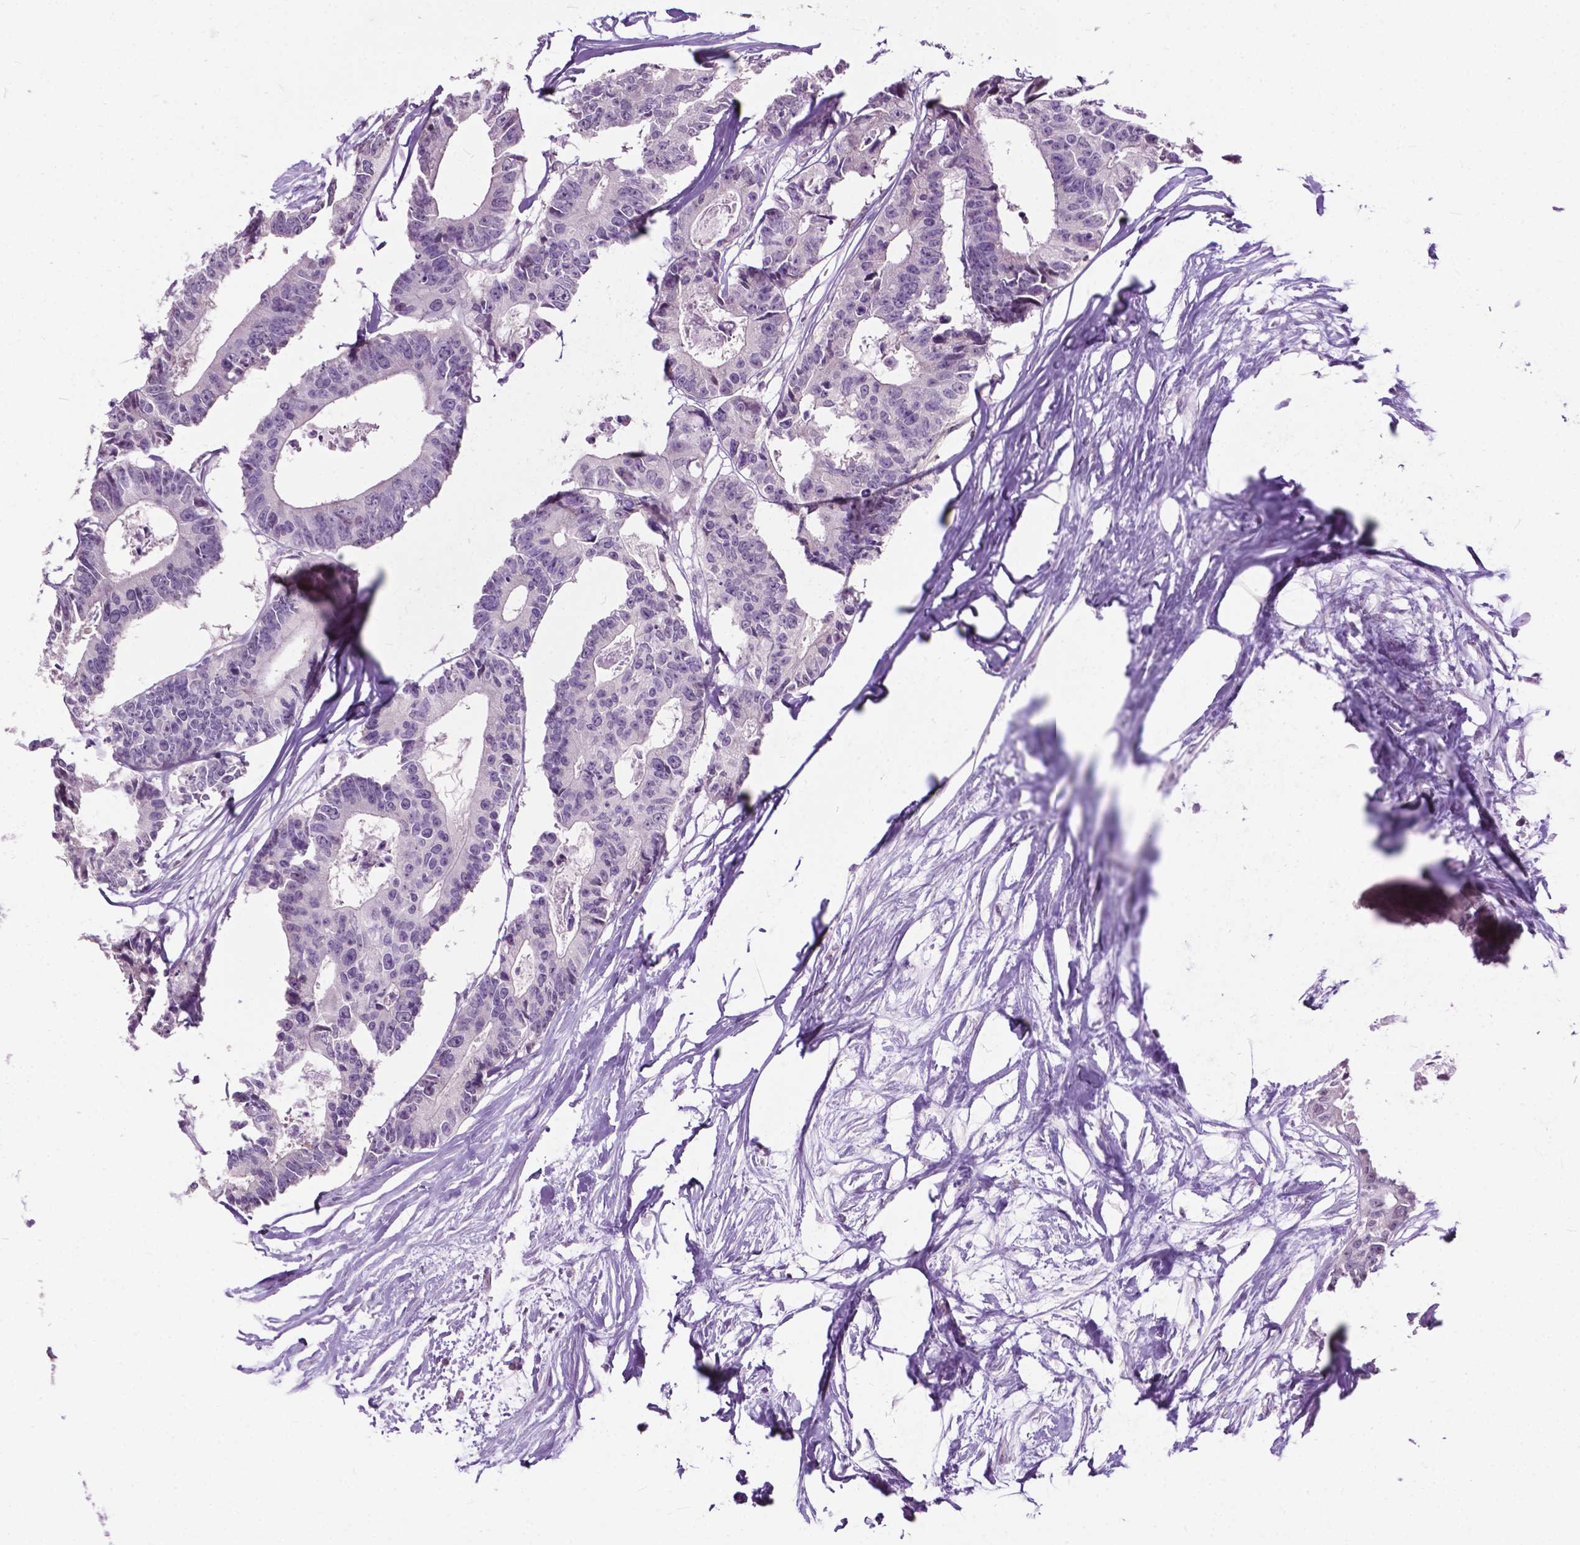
{"staining": {"intensity": "negative", "quantity": "none", "location": "none"}, "tissue": "colorectal cancer", "cell_type": "Tumor cells", "image_type": "cancer", "snomed": [{"axis": "morphology", "description": "Adenocarcinoma, NOS"}, {"axis": "topography", "description": "Rectum"}], "caption": "Immunohistochemistry image of neoplastic tissue: human colorectal adenocarcinoma stained with DAB shows no significant protein positivity in tumor cells.", "gene": "GPR37L1", "patient": {"sex": "male", "age": 57}}